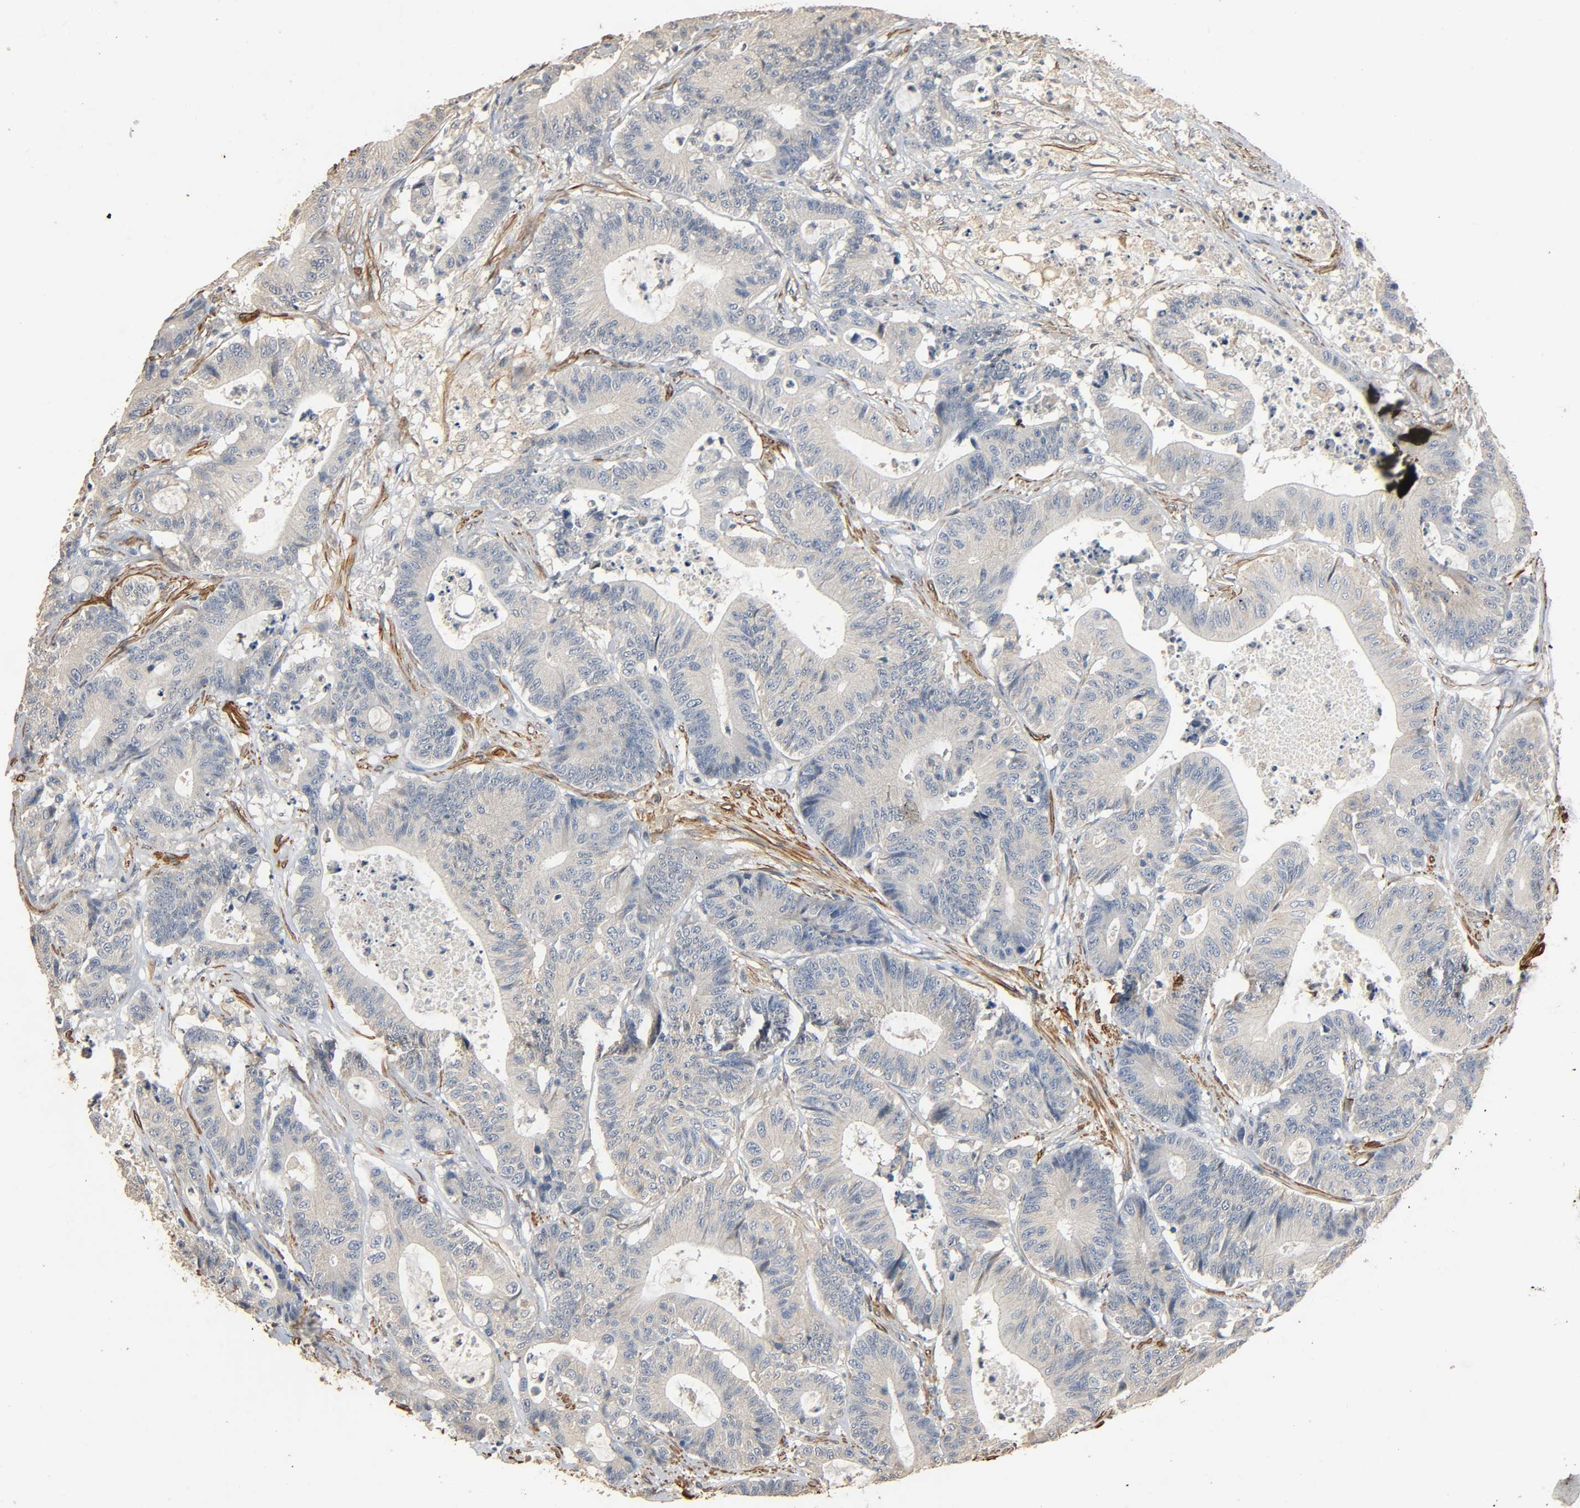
{"staining": {"intensity": "weak", "quantity": ">75%", "location": "cytoplasmic/membranous"}, "tissue": "colorectal cancer", "cell_type": "Tumor cells", "image_type": "cancer", "snomed": [{"axis": "morphology", "description": "Adenocarcinoma, NOS"}, {"axis": "topography", "description": "Colon"}], "caption": "Immunohistochemistry histopathology image of neoplastic tissue: human colorectal adenocarcinoma stained using IHC displays low levels of weak protein expression localized specifically in the cytoplasmic/membranous of tumor cells, appearing as a cytoplasmic/membranous brown color.", "gene": "GSTA3", "patient": {"sex": "female", "age": 84}}